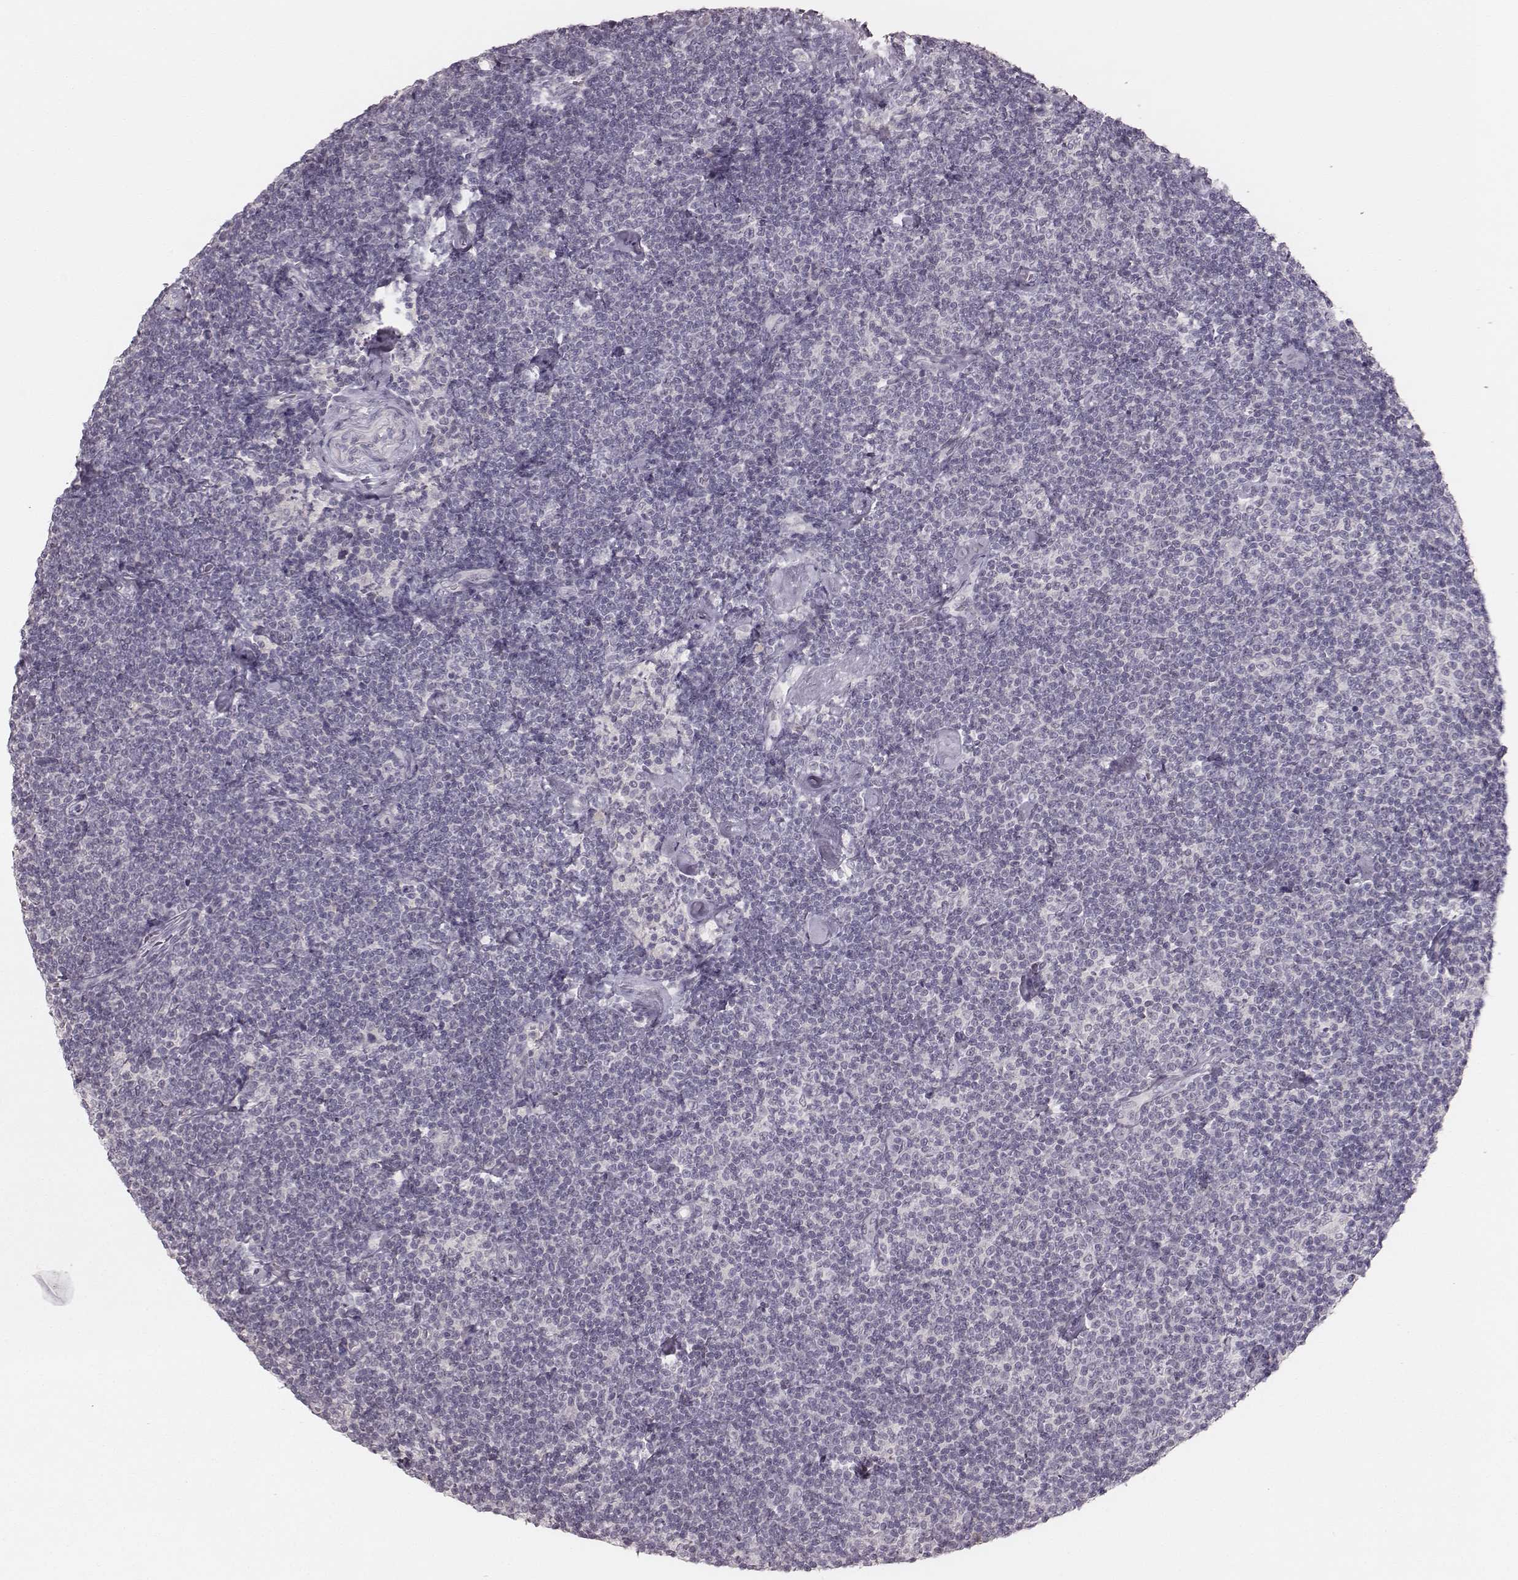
{"staining": {"intensity": "negative", "quantity": "none", "location": "none"}, "tissue": "lymphoma", "cell_type": "Tumor cells", "image_type": "cancer", "snomed": [{"axis": "morphology", "description": "Malignant lymphoma, non-Hodgkin's type, Low grade"}, {"axis": "topography", "description": "Lymph node"}], "caption": "A histopathology image of lymphoma stained for a protein reveals no brown staining in tumor cells.", "gene": "LY6K", "patient": {"sex": "male", "age": 81}}